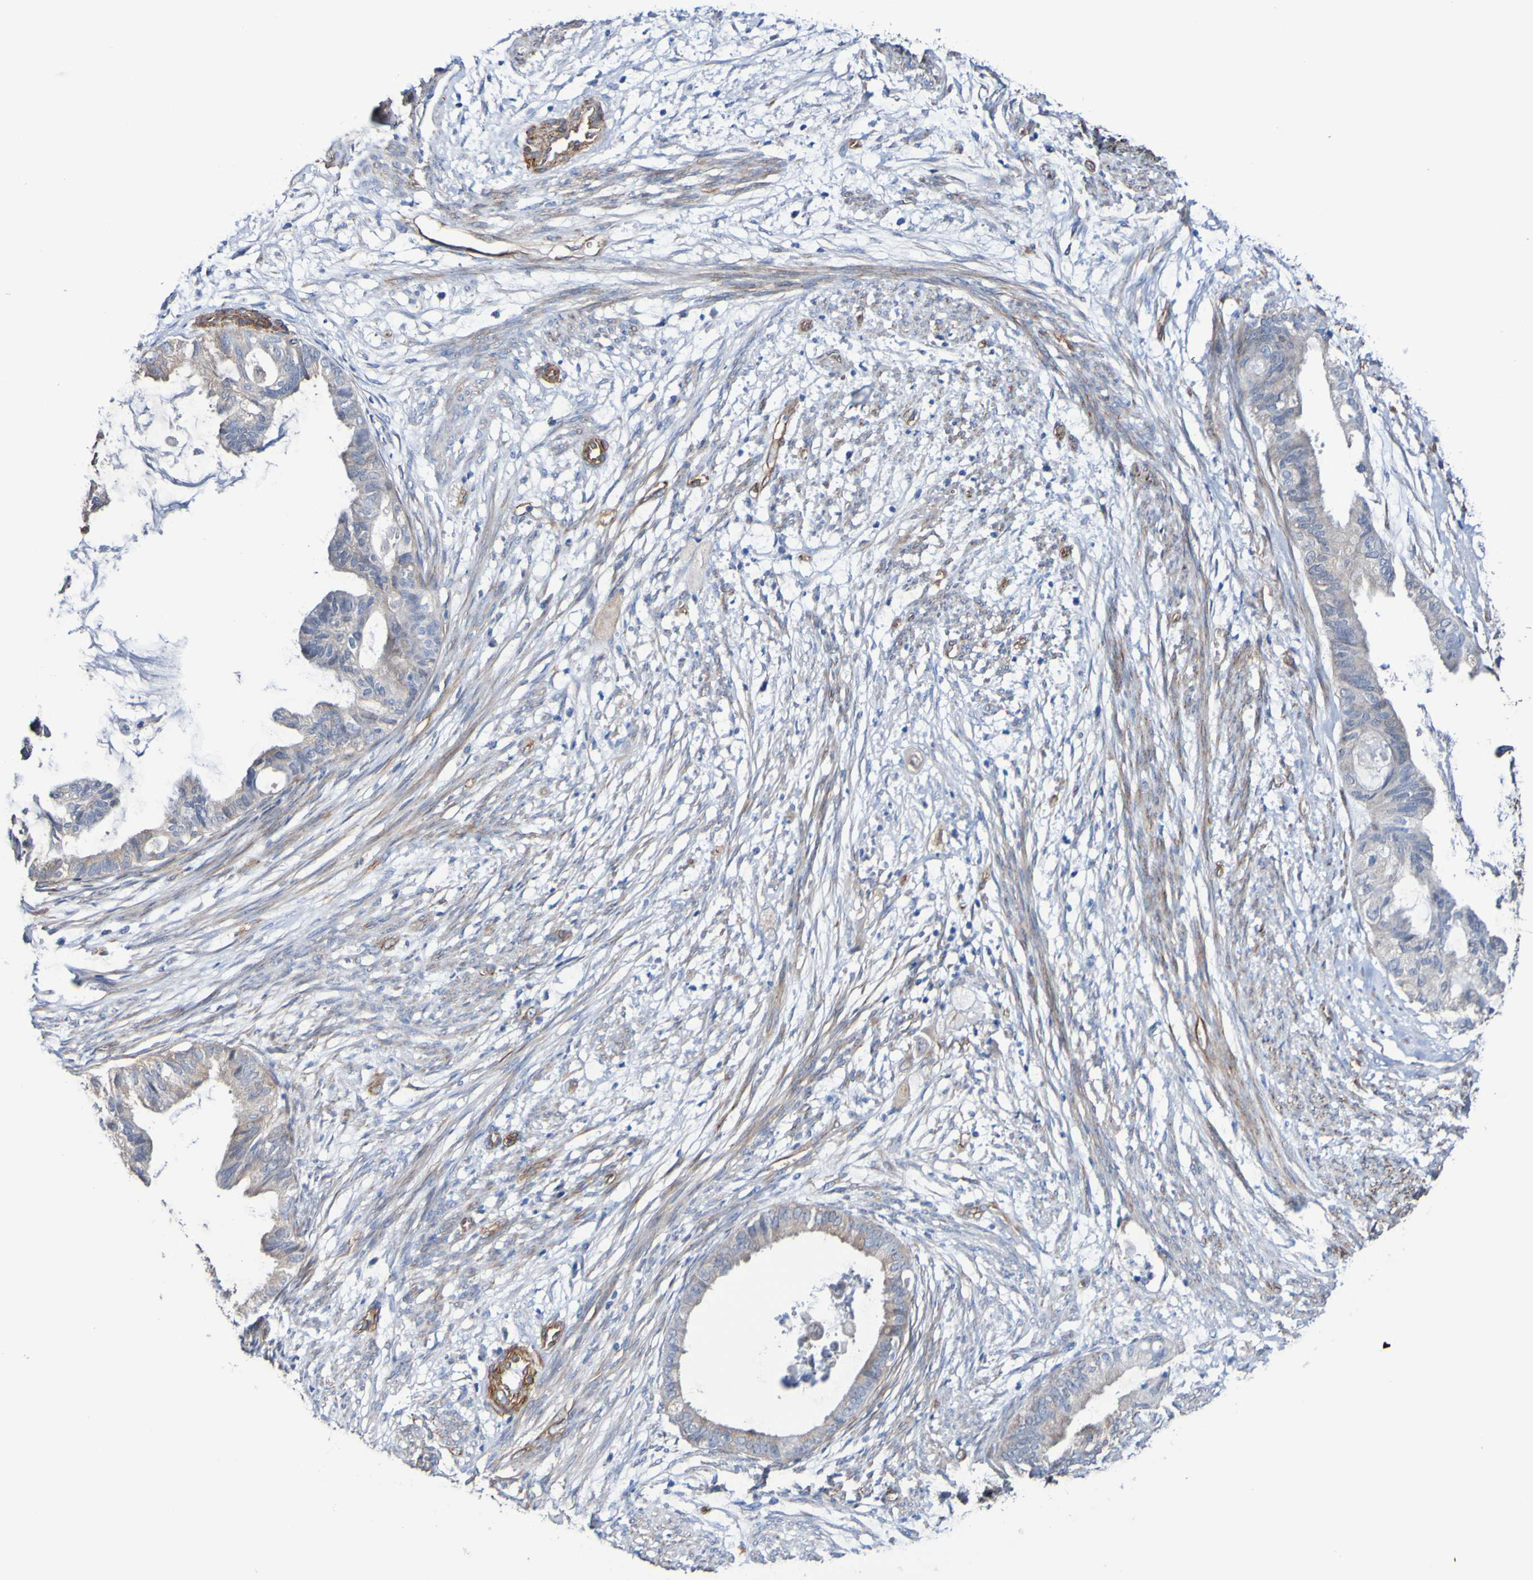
{"staining": {"intensity": "weak", "quantity": "25%-75%", "location": "cytoplasmic/membranous"}, "tissue": "cervical cancer", "cell_type": "Tumor cells", "image_type": "cancer", "snomed": [{"axis": "morphology", "description": "Normal tissue, NOS"}, {"axis": "morphology", "description": "Adenocarcinoma, NOS"}, {"axis": "topography", "description": "Cervix"}, {"axis": "topography", "description": "Endometrium"}], "caption": "Protein expression analysis of human cervical adenocarcinoma reveals weak cytoplasmic/membranous staining in approximately 25%-75% of tumor cells. (DAB = brown stain, brightfield microscopy at high magnification).", "gene": "ELMOD3", "patient": {"sex": "female", "age": 86}}